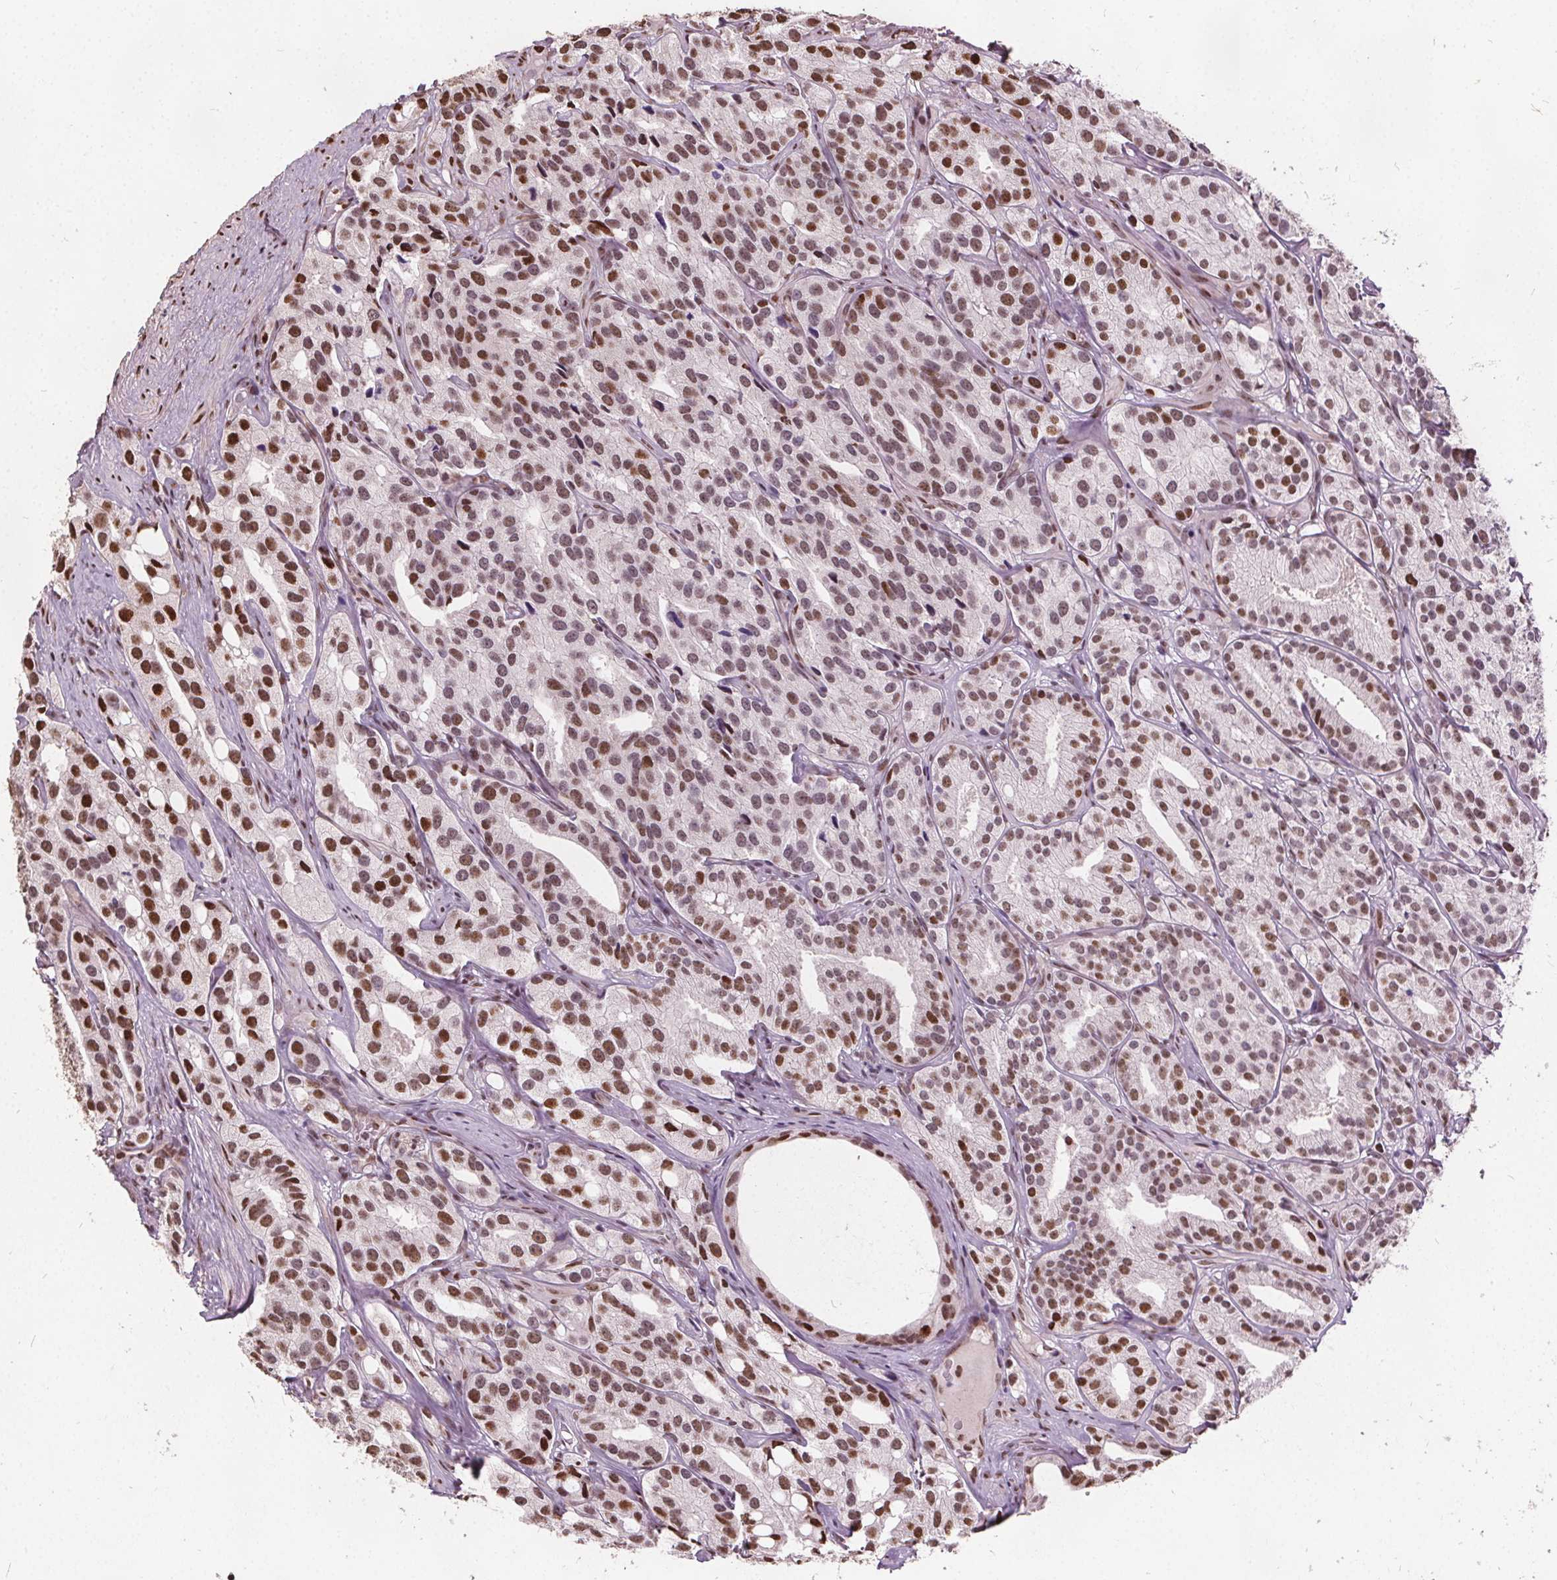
{"staining": {"intensity": "moderate", "quantity": "25%-75%", "location": "nuclear"}, "tissue": "prostate cancer", "cell_type": "Tumor cells", "image_type": "cancer", "snomed": [{"axis": "morphology", "description": "Adenocarcinoma, High grade"}, {"axis": "topography", "description": "Prostate"}], "caption": "Immunohistochemical staining of prostate cancer reveals moderate nuclear protein positivity in approximately 25%-75% of tumor cells.", "gene": "ISLR2", "patient": {"sex": "male", "age": 75}}